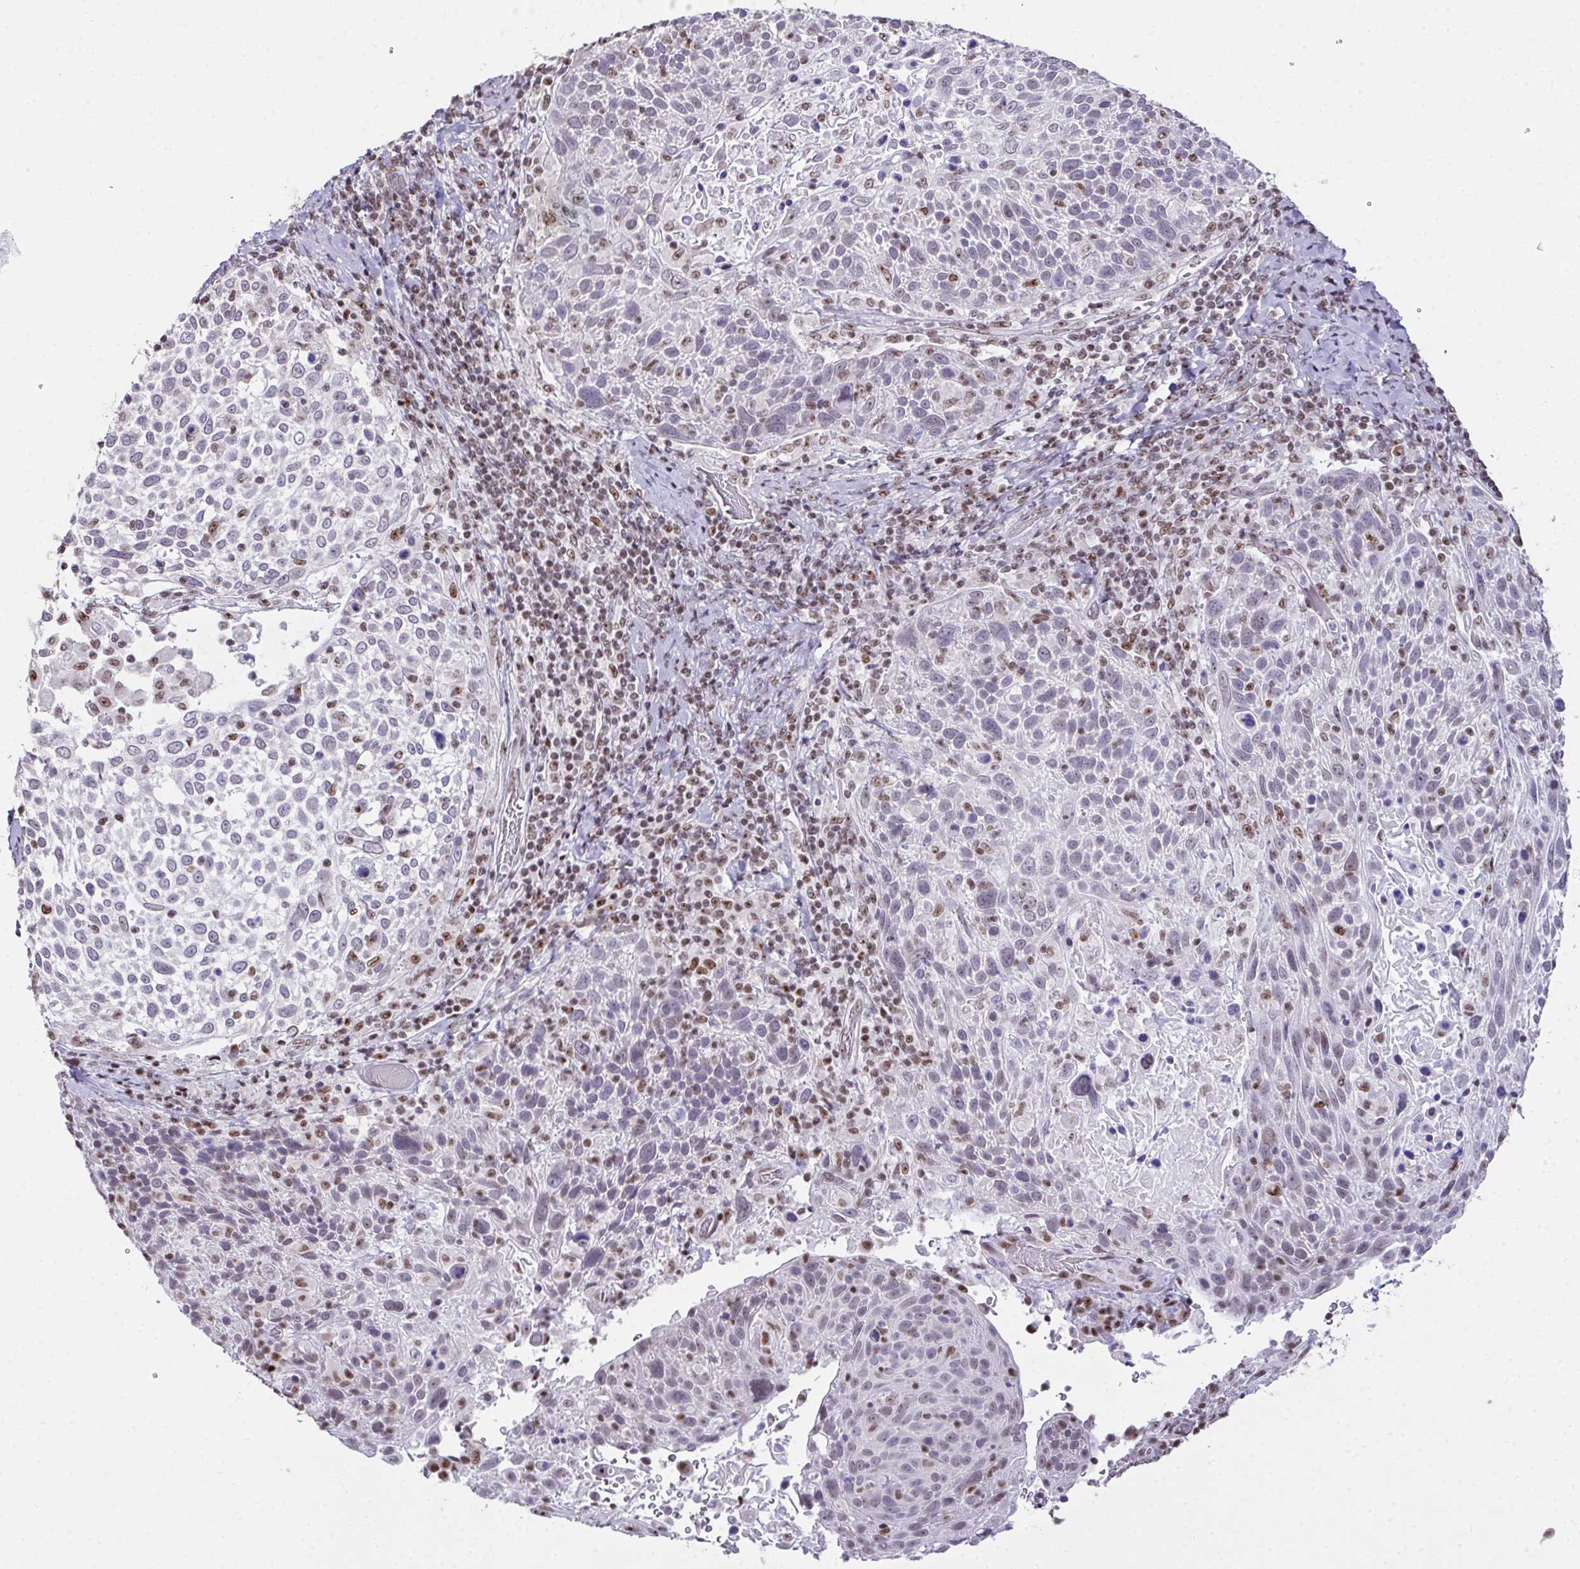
{"staining": {"intensity": "moderate", "quantity": "<25%", "location": "nuclear"}, "tissue": "cervical cancer", "cell_type": "Tumor cells", "image_type": "cancer", "snomed": [{"axis": "morphology", "description": "Squamous cell carcinoma, NOS"}, {"axis": "topography", "description": "Cervix"}], "caption": "A micrograph of human cervical squamous cell carcinoma stained for a protein demonstrates moderate nuclear brown staining in tumor cells.", "gene": "ZNF800", "patient": {"sex": "female", "age": 61}}